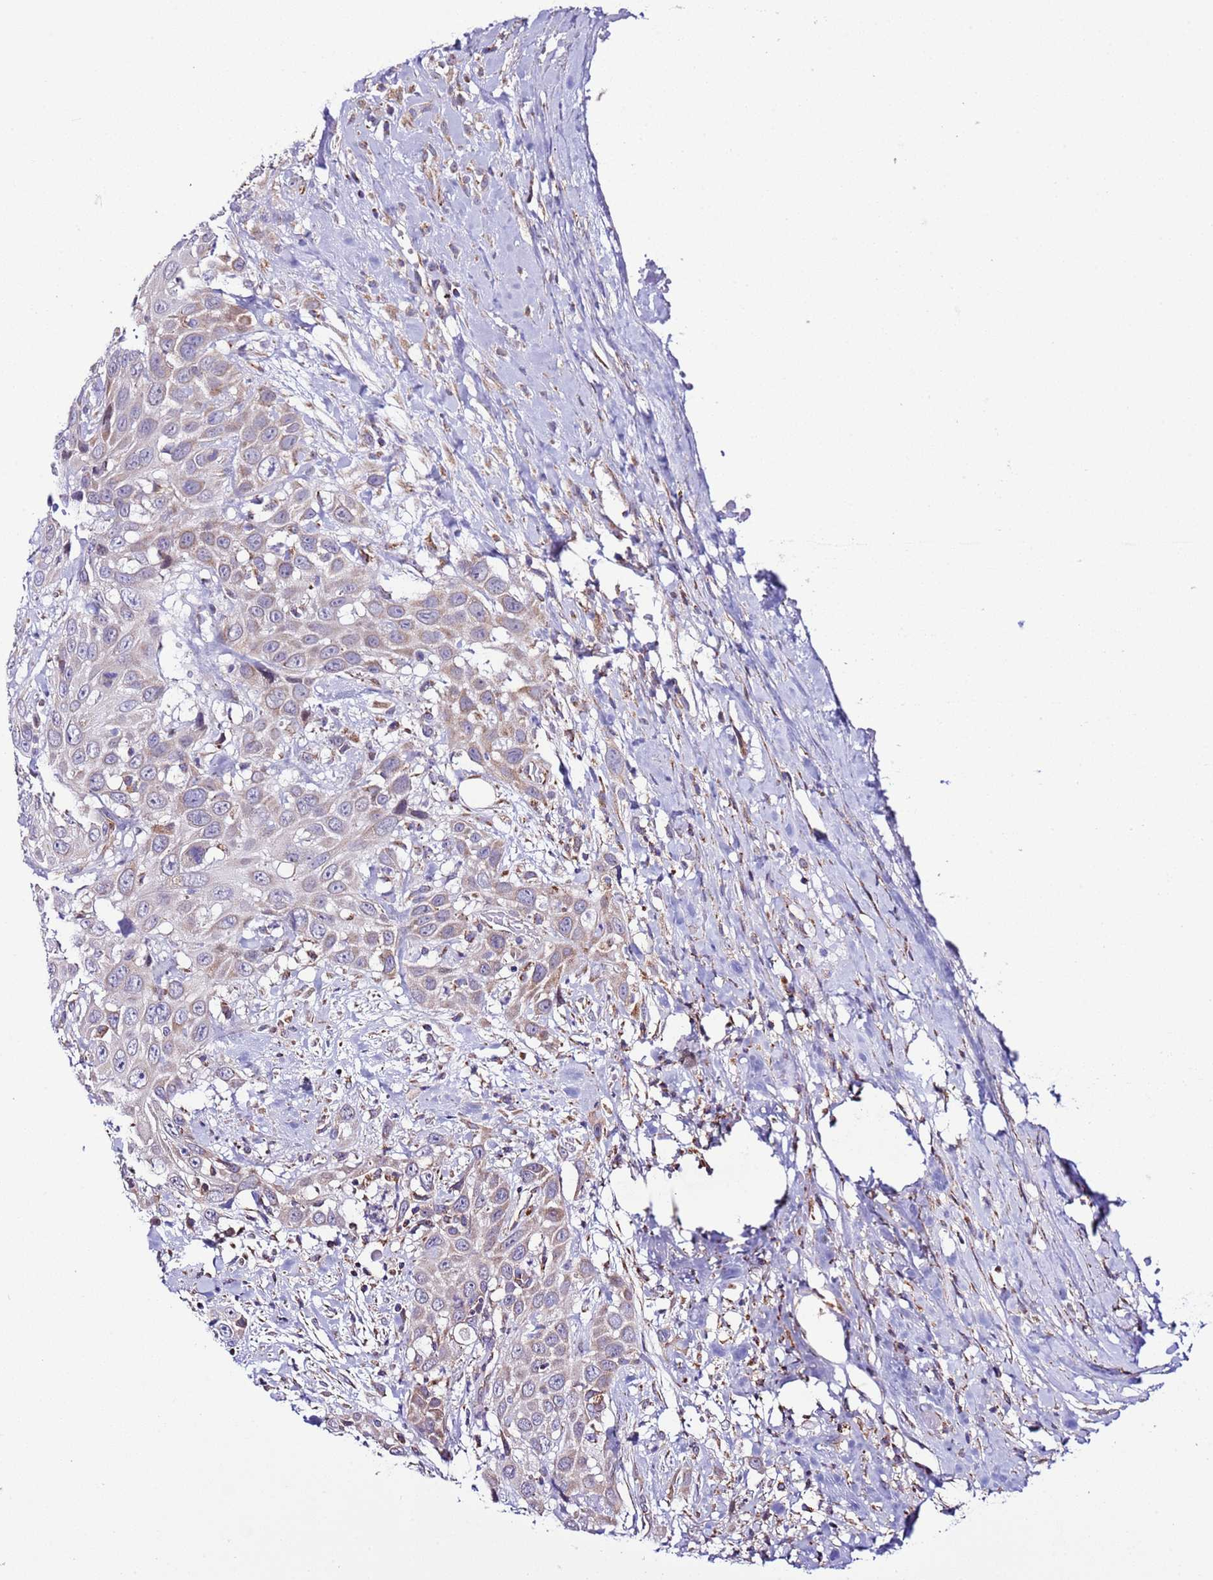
{"staining": {"intensity": "moderate", "quantity": "<25%", "location": "cytoplasmic/membranous"}, "tissue": "head and neck cancer", "cell_type": "Tumor cells", "image_type": "cancer", "snomed": [{"axis": "morphology", "description": "Squamous cell carcinoma, NOS"}, {"axis": "topography", "description": "Head-Neck"}], "caption": "Immunohistochemical staining of head and neck squamous cell carcinoma reveals low levels of moderate cytoplasmic/membranous protein positivity in about <25% of tumor cells.", "gene": "AHI1", "patient": {"sex": "male", "age": 81}}